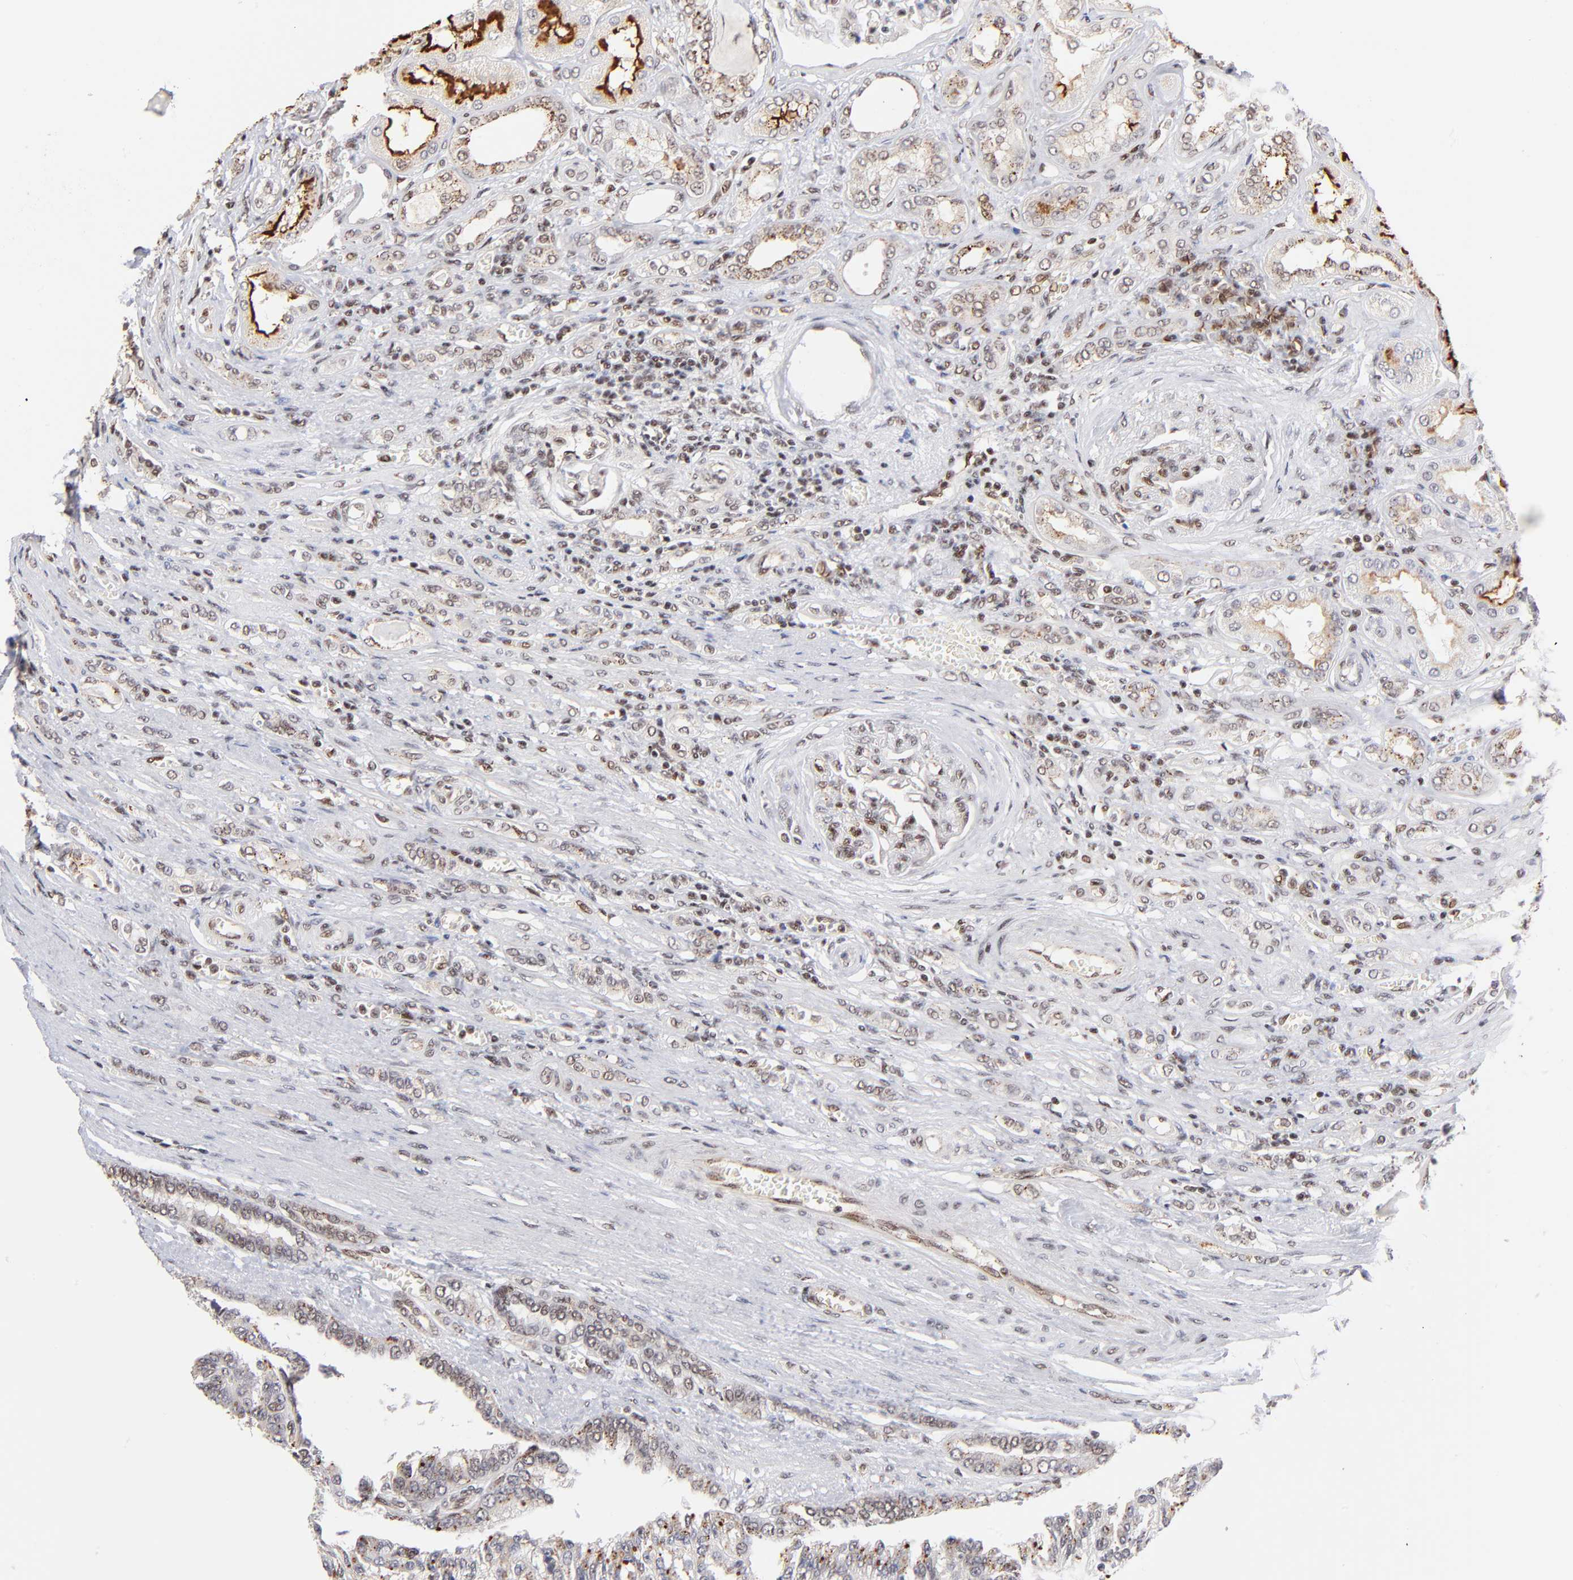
{"staining": {"intensity": "moderate", "quantity": ">75%", "location": "cytoplasmic/membranous"}, "tissue": "renal cancer", "cell_type": "Tumor cells", "image_type": "cancer", "snomed": [{"axis": "morphology", "description": "Adenocarcinoma, NOS"}, {"axis": "topography", "description": "Kidney"}], "caption": "Moderate cytoplasmic/membranous protein expression is appreciated in about >75% of tumor cells in renal cancer.", "gene": "GABPA", "patient": {"sex": "male", "age": 46}}